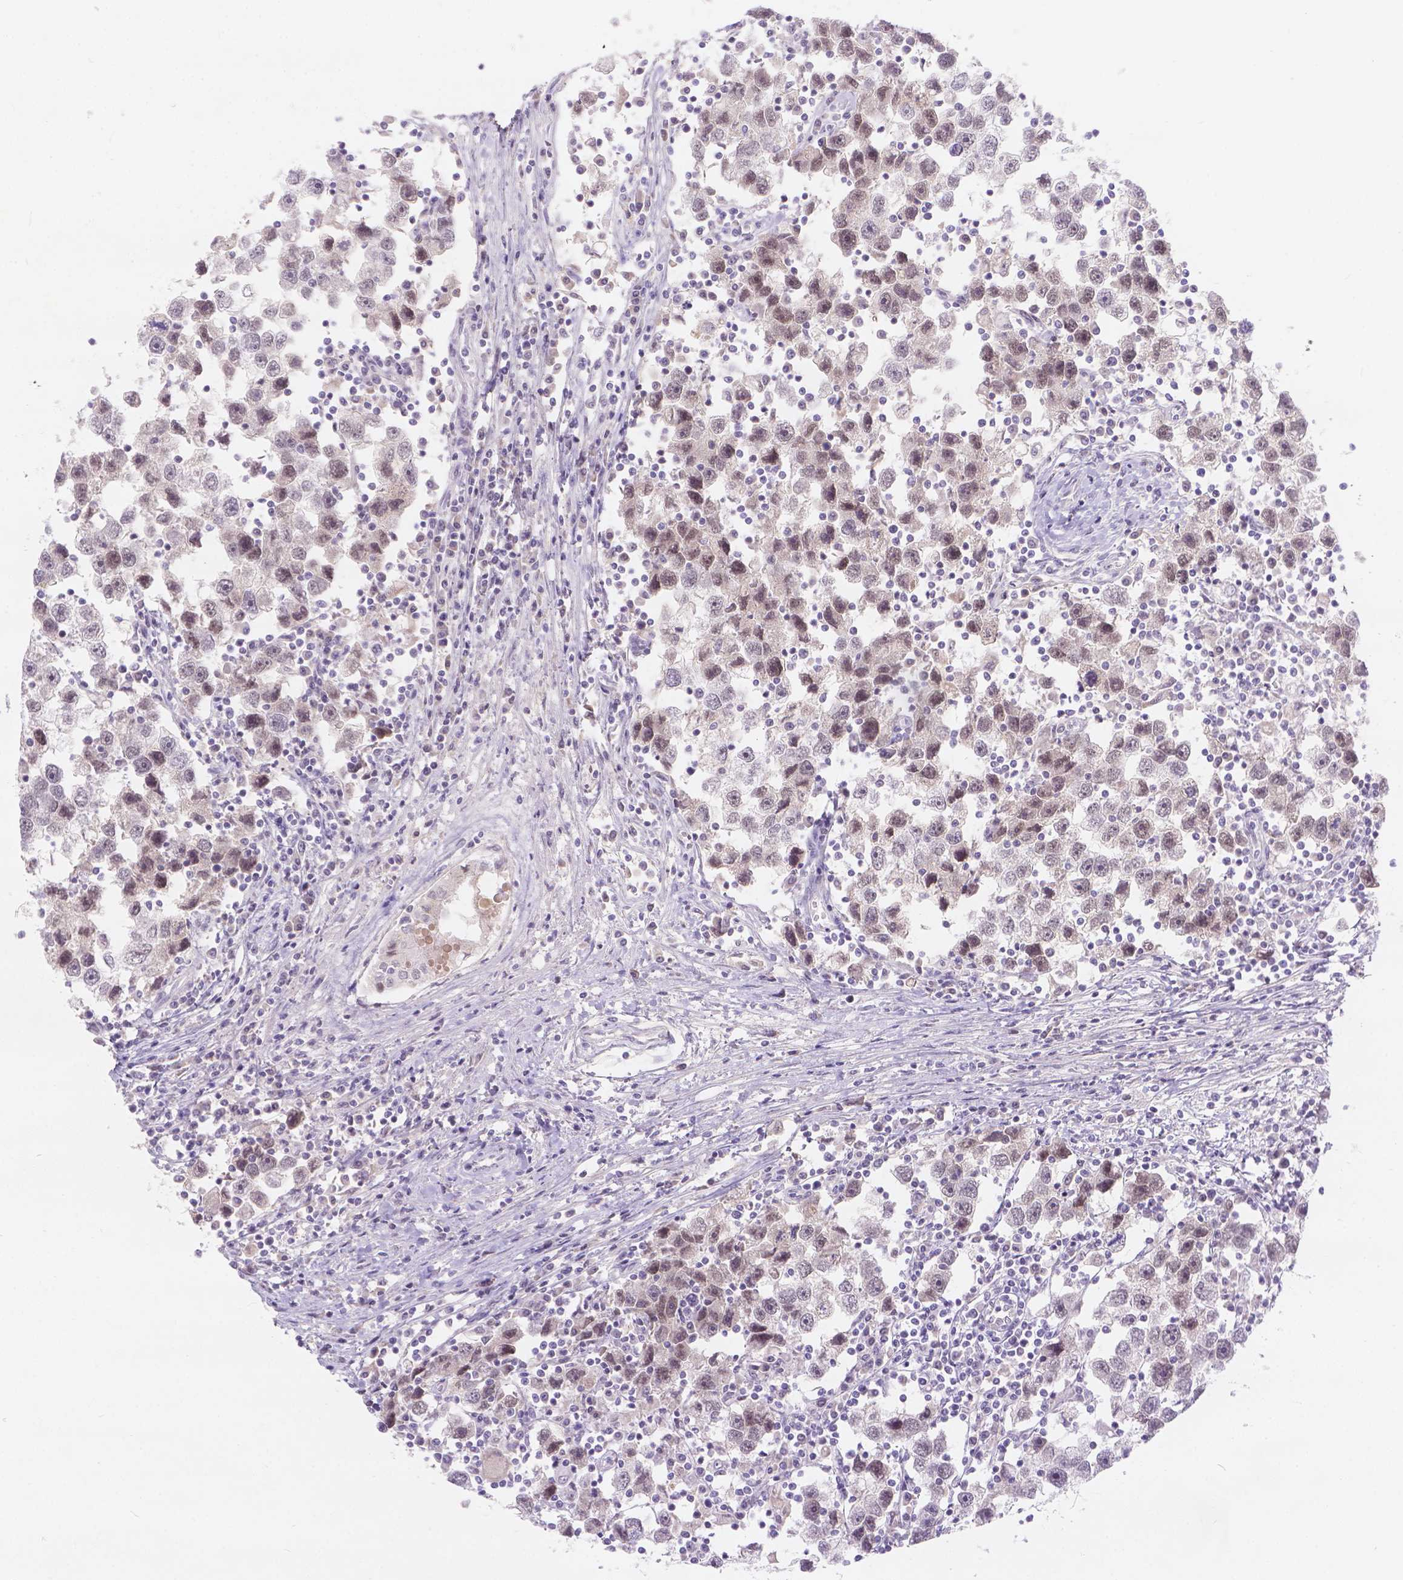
{"staining": {"intensity": "negative", "quantity": "none", "location": "none"}, "tissue": "testis cancer", "cell_type": "Tumor cells", "image_type": "cancer", "snomed": [{"axis": "morphology", "description": "Seminoma, NOS"}, {"axis": "topography", "description": "Testis"}], "caption": "Human testis cancer stained for a protein using immunohistochemistry shows no staining in tumor cells.", "gene": "FAM53A", "patient": {"sex": "male", "age": 30}}